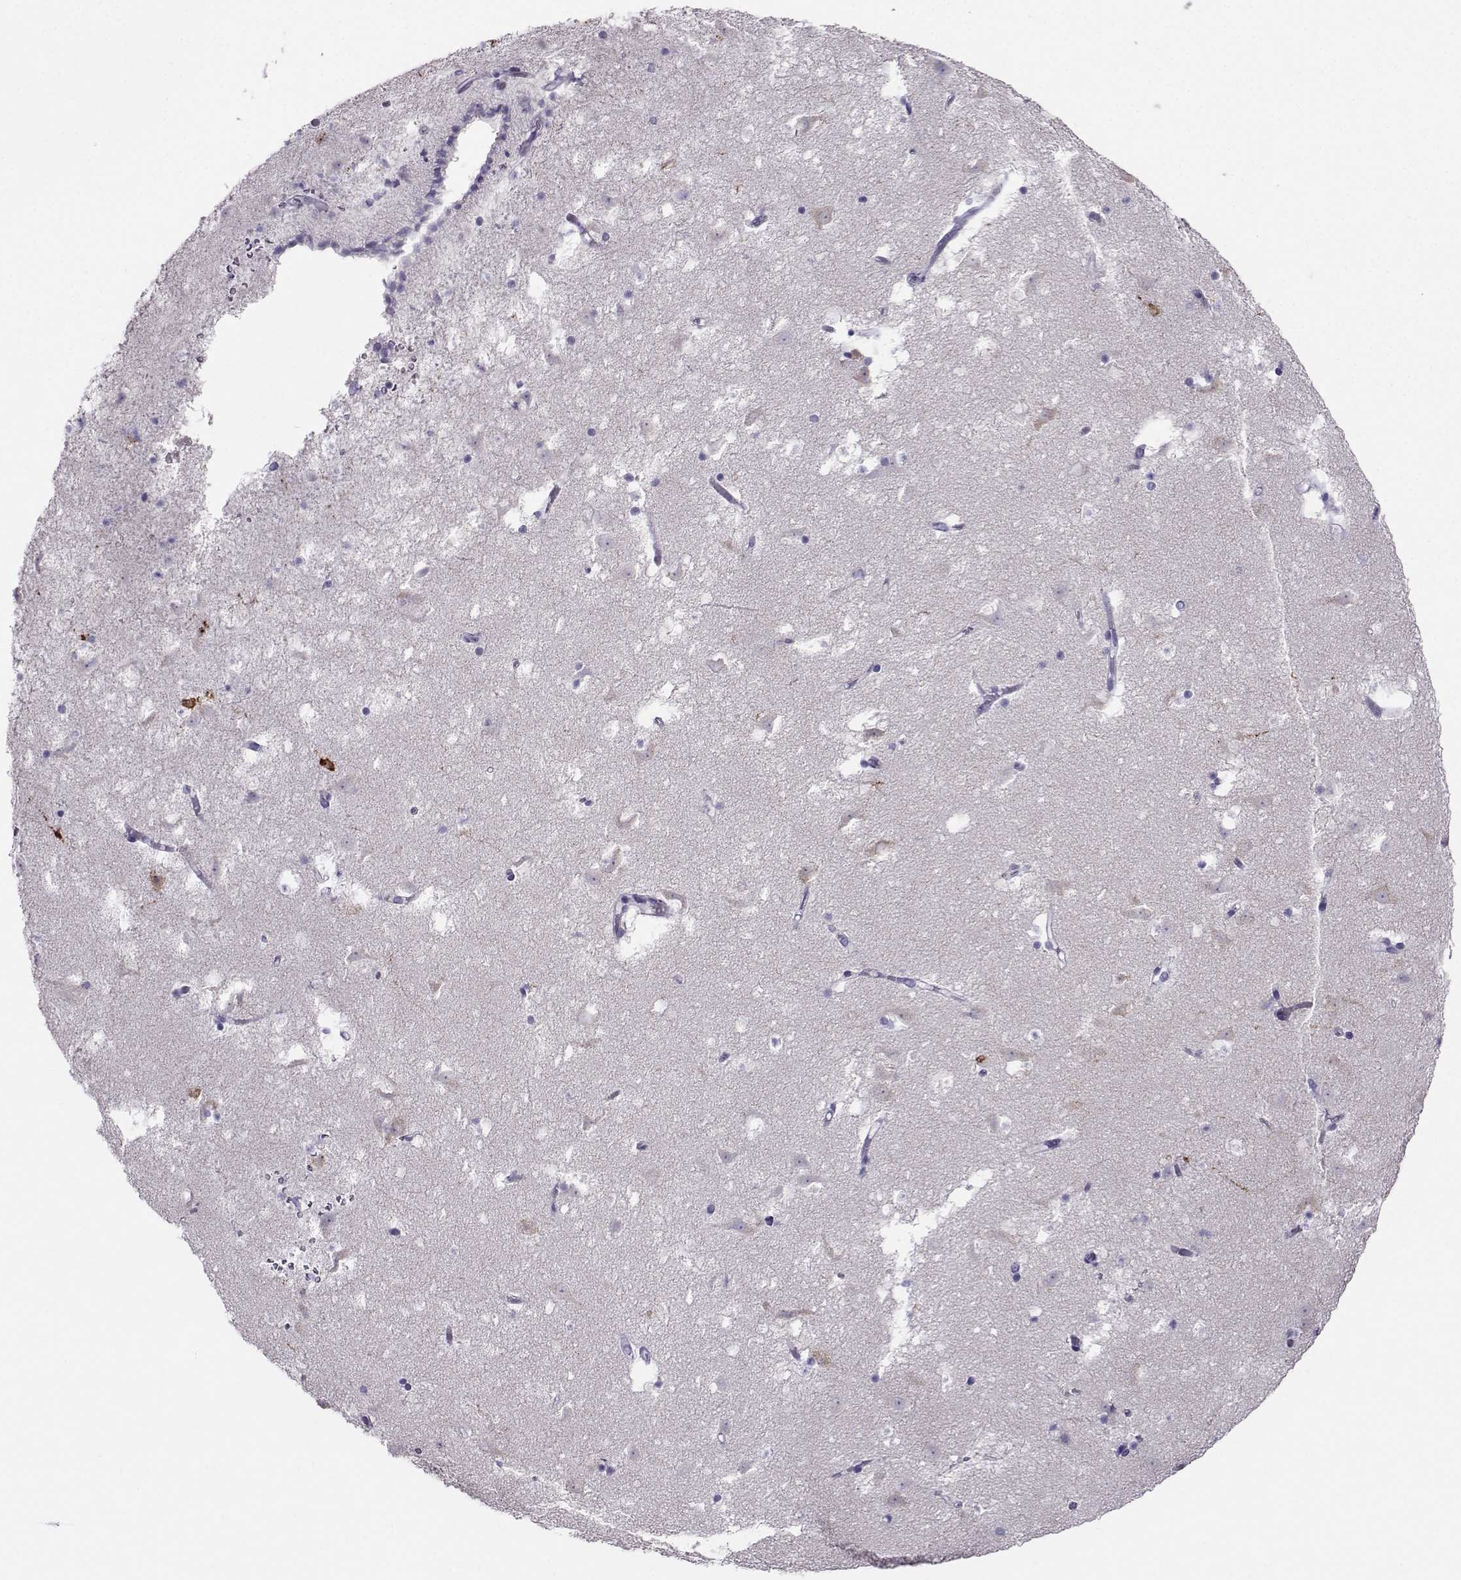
{"staining": {"intensity": "negative", "quantity": "none", "location": "none"}, "tissue": "caudate", "cell_type": "Glial cells", "image_type": "normal", "snomed": [{"axis": "morphology", "description": "Normal tissue, NOS"}, {"axis": "topography", "description": "Lateral ventricle wall"}], "caption": "Immunohistochemistry histopathology image of unremarkable caudate: human caudate stained with DAB demonstrates no significant protein staining in glial cells. The staining was performed using DAB to visualize the protein expression in brown, while the nuclei were stained in blue with hematoxylin (Magnification: 20x).", "gene": "PGK1", "patient": {"sex": "female", "age": 42}}